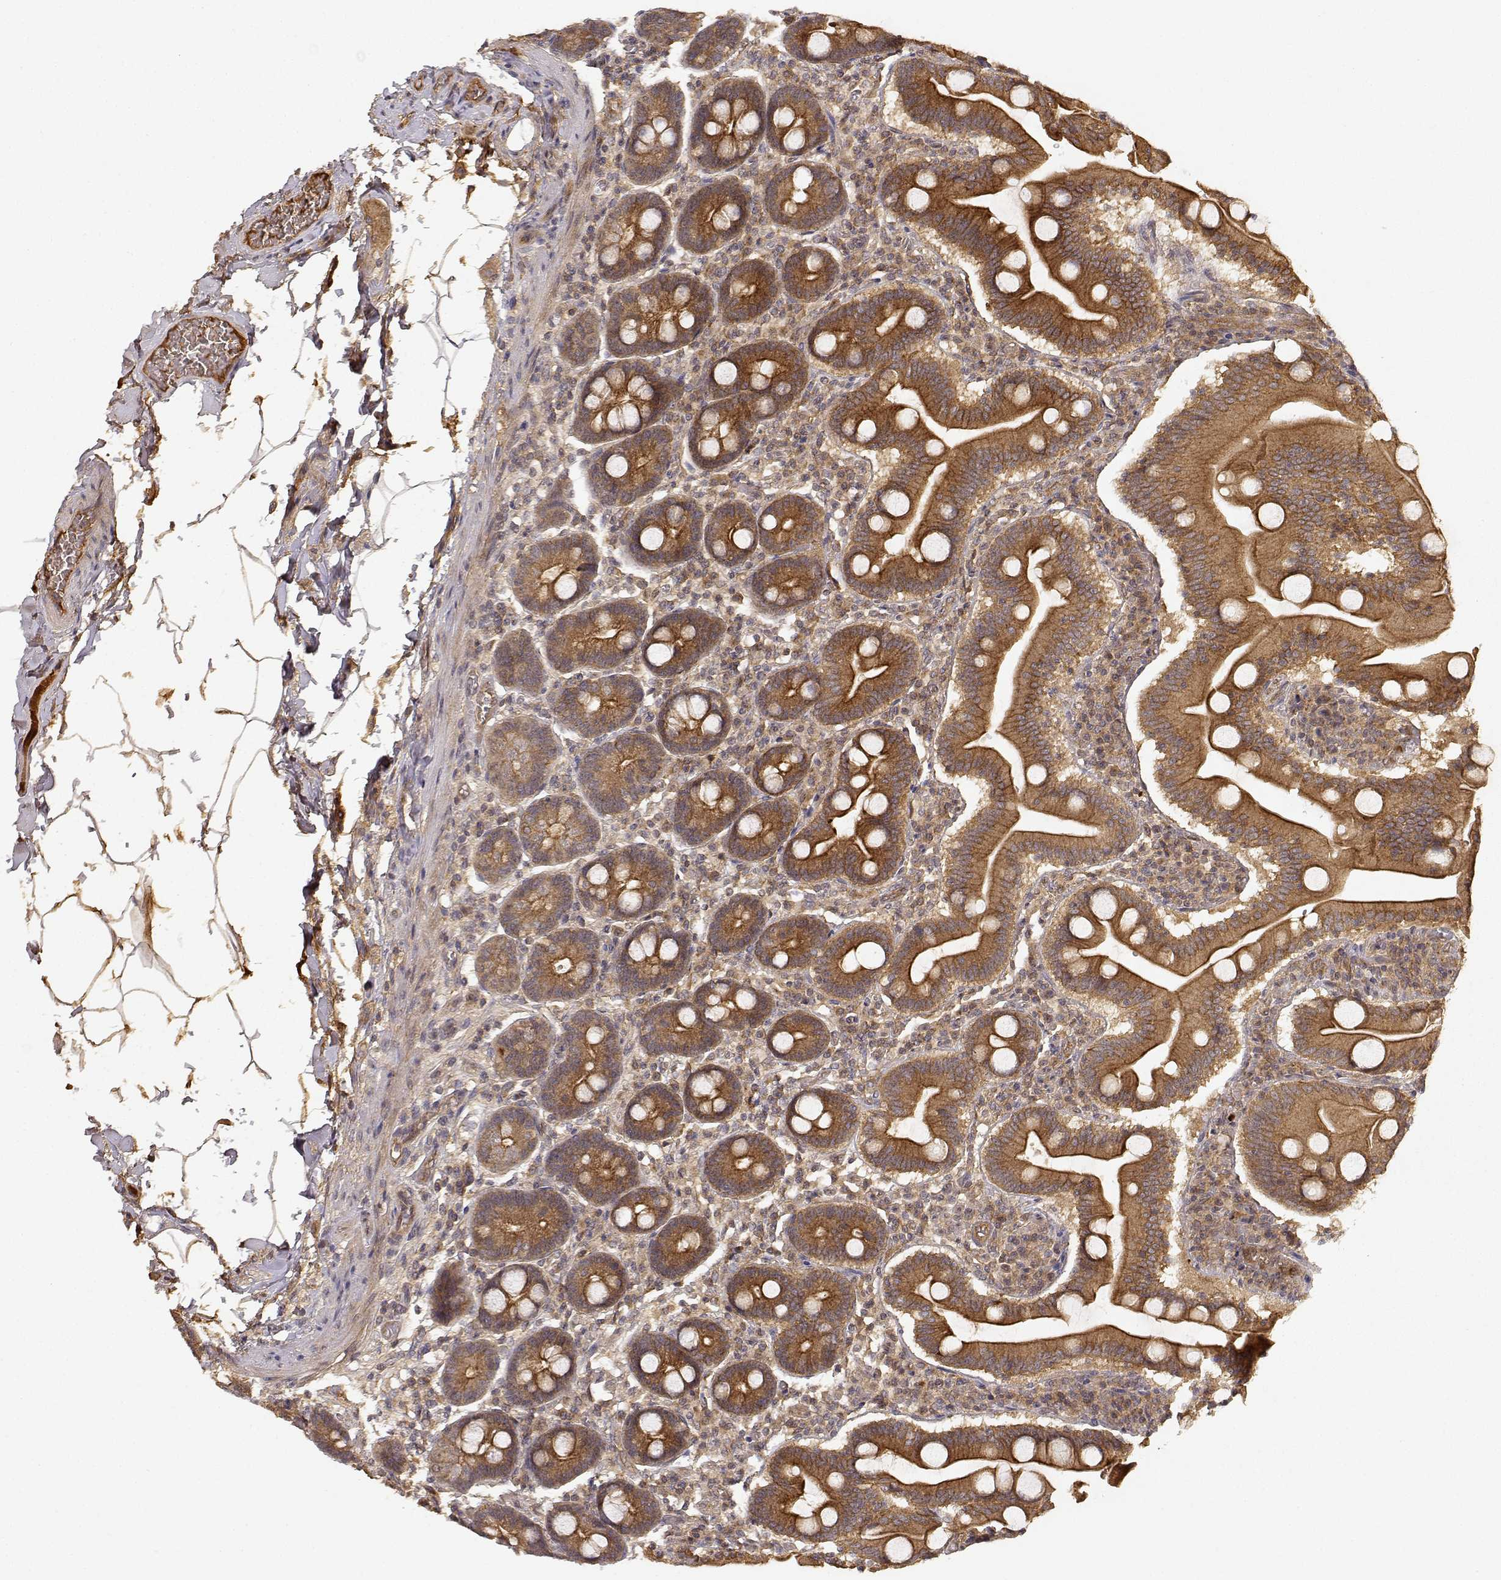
{"staining": {"intensity": "strong", "quantity": ">75%", "location": "cytoplasmic/membranous"}, "tissue": "small intestine", "cell_type": "Glandular cells", "image_type": "normal", "snomed": [{"axis": "morphology", "description": "Normal tissue, NOS"}, {"axis": "topography", "description": "Small intestine"}], "caption": "Approximately >75% of glandular cells in normal human small intestine reveal strong cytoplasmic/membranous protein expression as visualized by brown immunohistochemical staining.", "gene": "CDK5RAP2", "patient": {"sex": "male", "age": 37}}